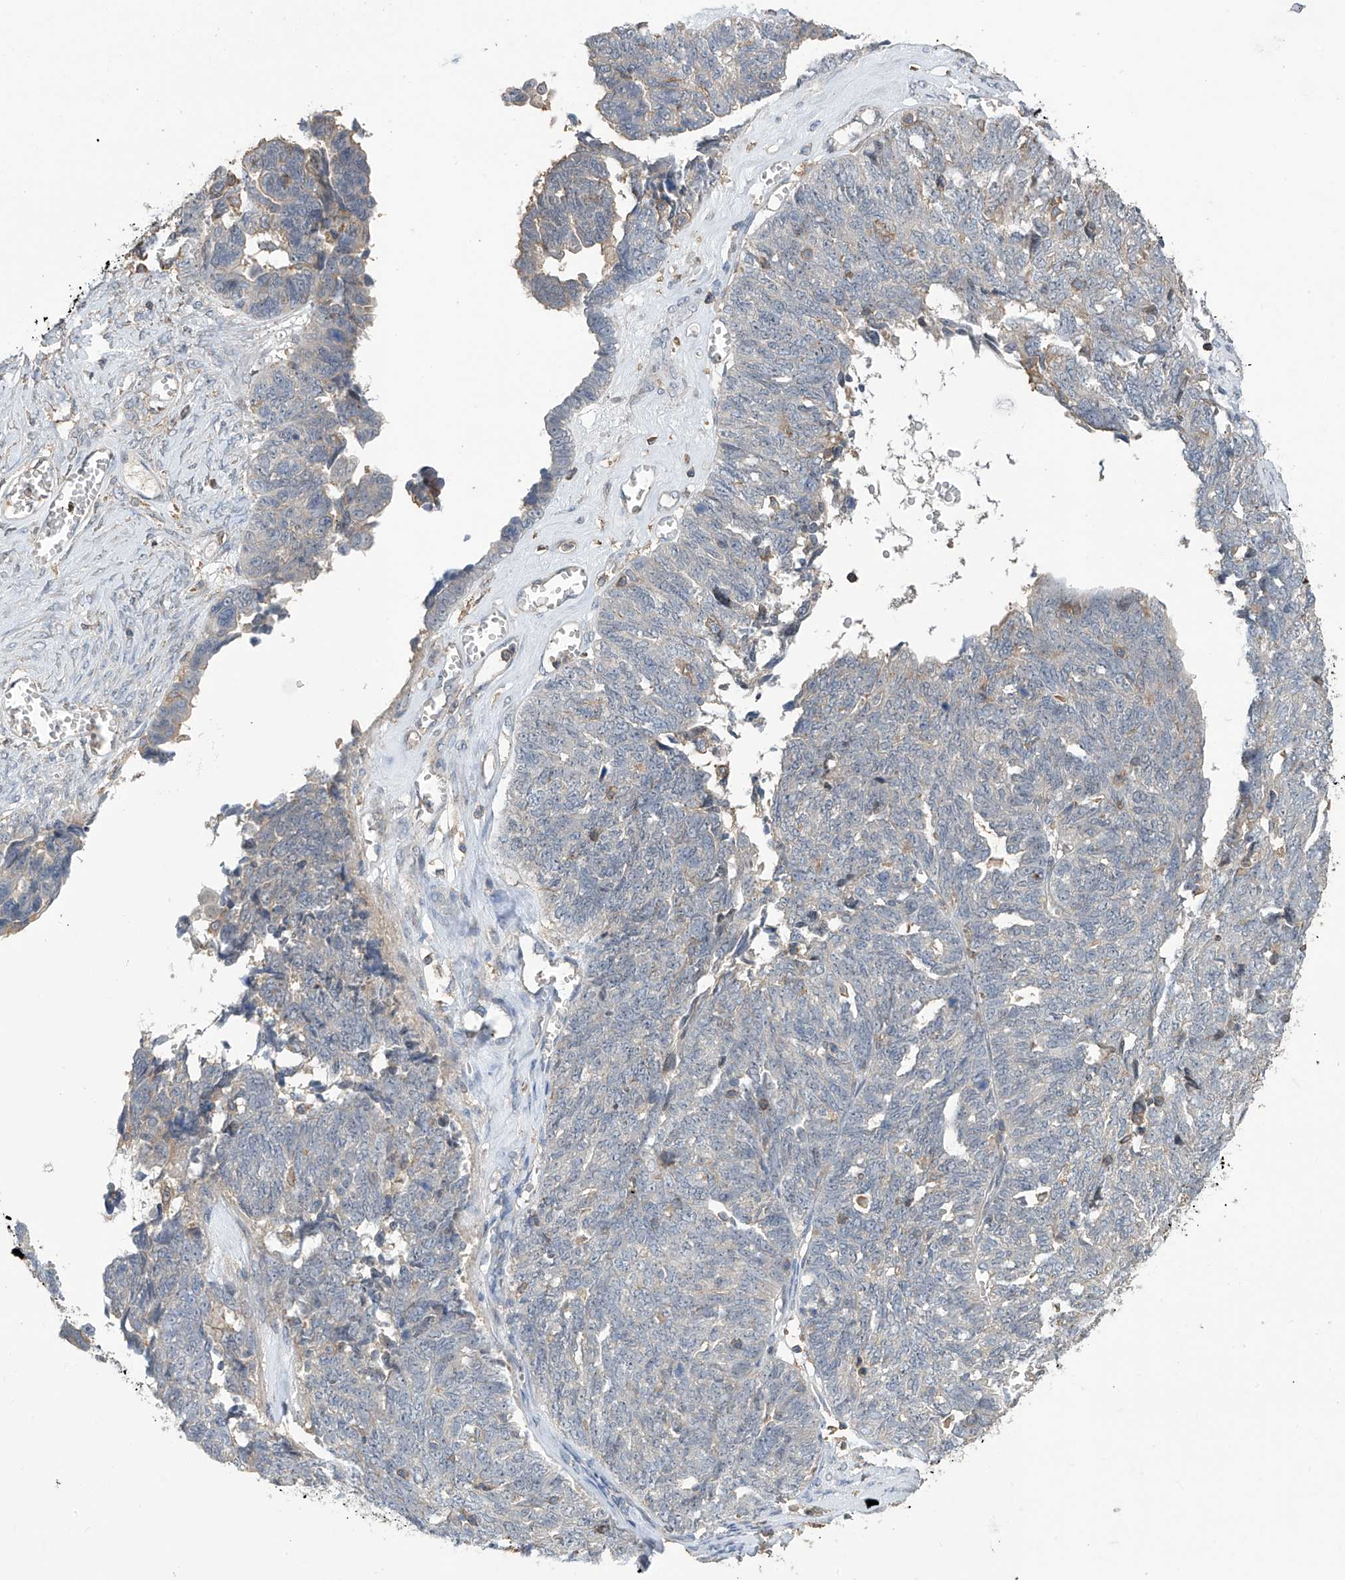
{"staining": {"intensity": "negative", "quantity": "none", "location": "none"}, "tissue": "ovarian cancer", "cell_type": "Tumor cells", "image_type": "cancer", "snomed": [{"axis": "morphology", "description": "Cystadenocarcinoma, serous, NOS"}, {"axis": "topography", "description": "Ovary"}], "caption": "The IHC photomicrograph has no significant expression in tumor cells of serous cystadenocarcinoma (ovarian) tissue.", "gene": "SLFN14", "patient": {"sex": "female", "age": 79}}